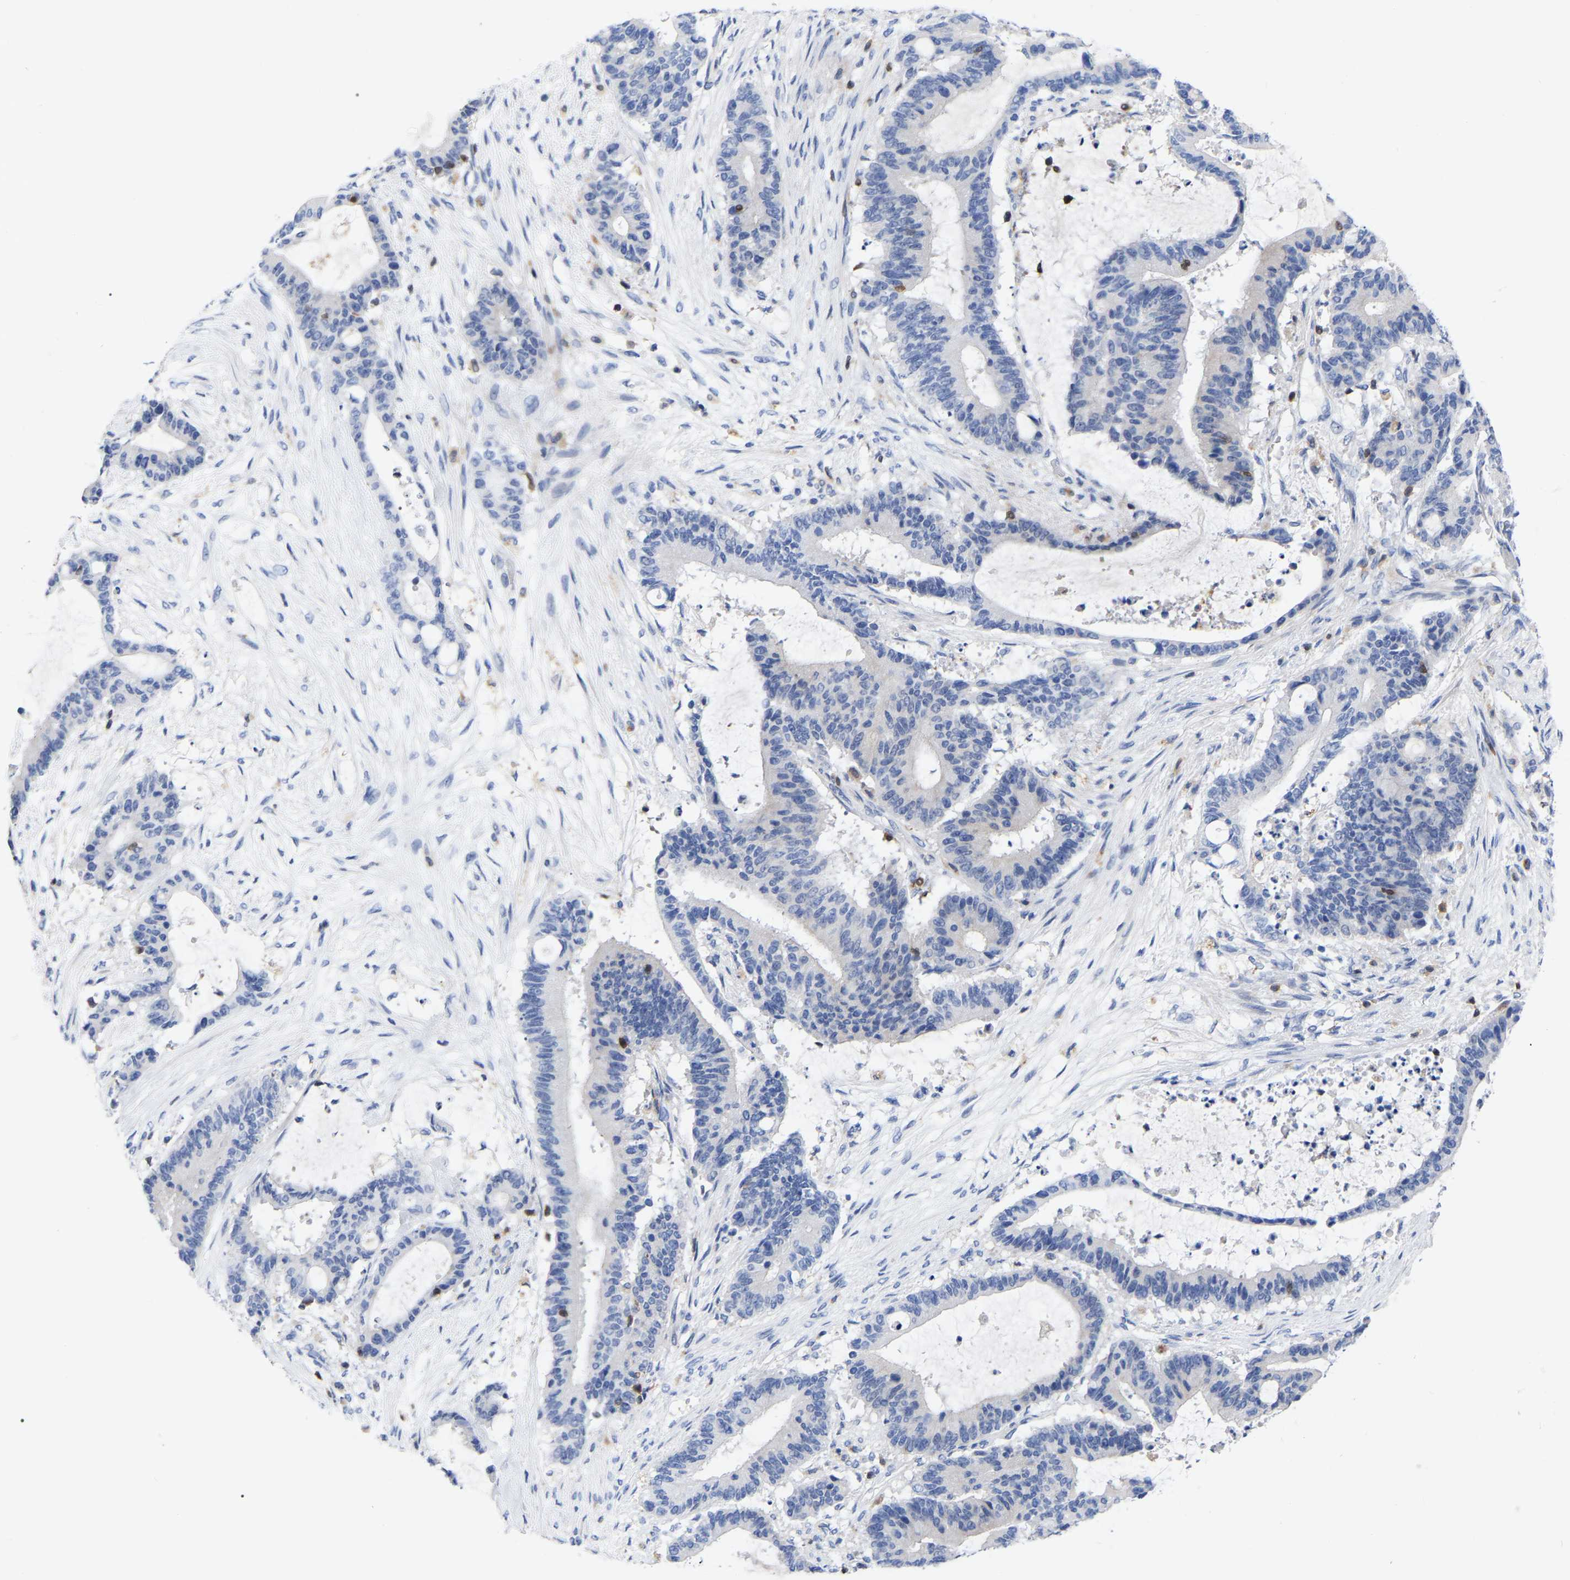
{"staining": {"intensity": "negative", "quantity": "none", "location": "none"}, "tissue": "liver cancer", "cell_type": "Tumor cells", "image_type": "cancer", "snomed": [{"axis": "morphology", "description": "Cholangiocarcinoma"}, {"axis": "topography", "description": "Liver"}], "caption": "Histopathology image shows no significant protein positivity in tumor cells of liver cholangiocarcinoma.", "gene": "PTPN7", "patient": {"sex": "female", "age": 73}}